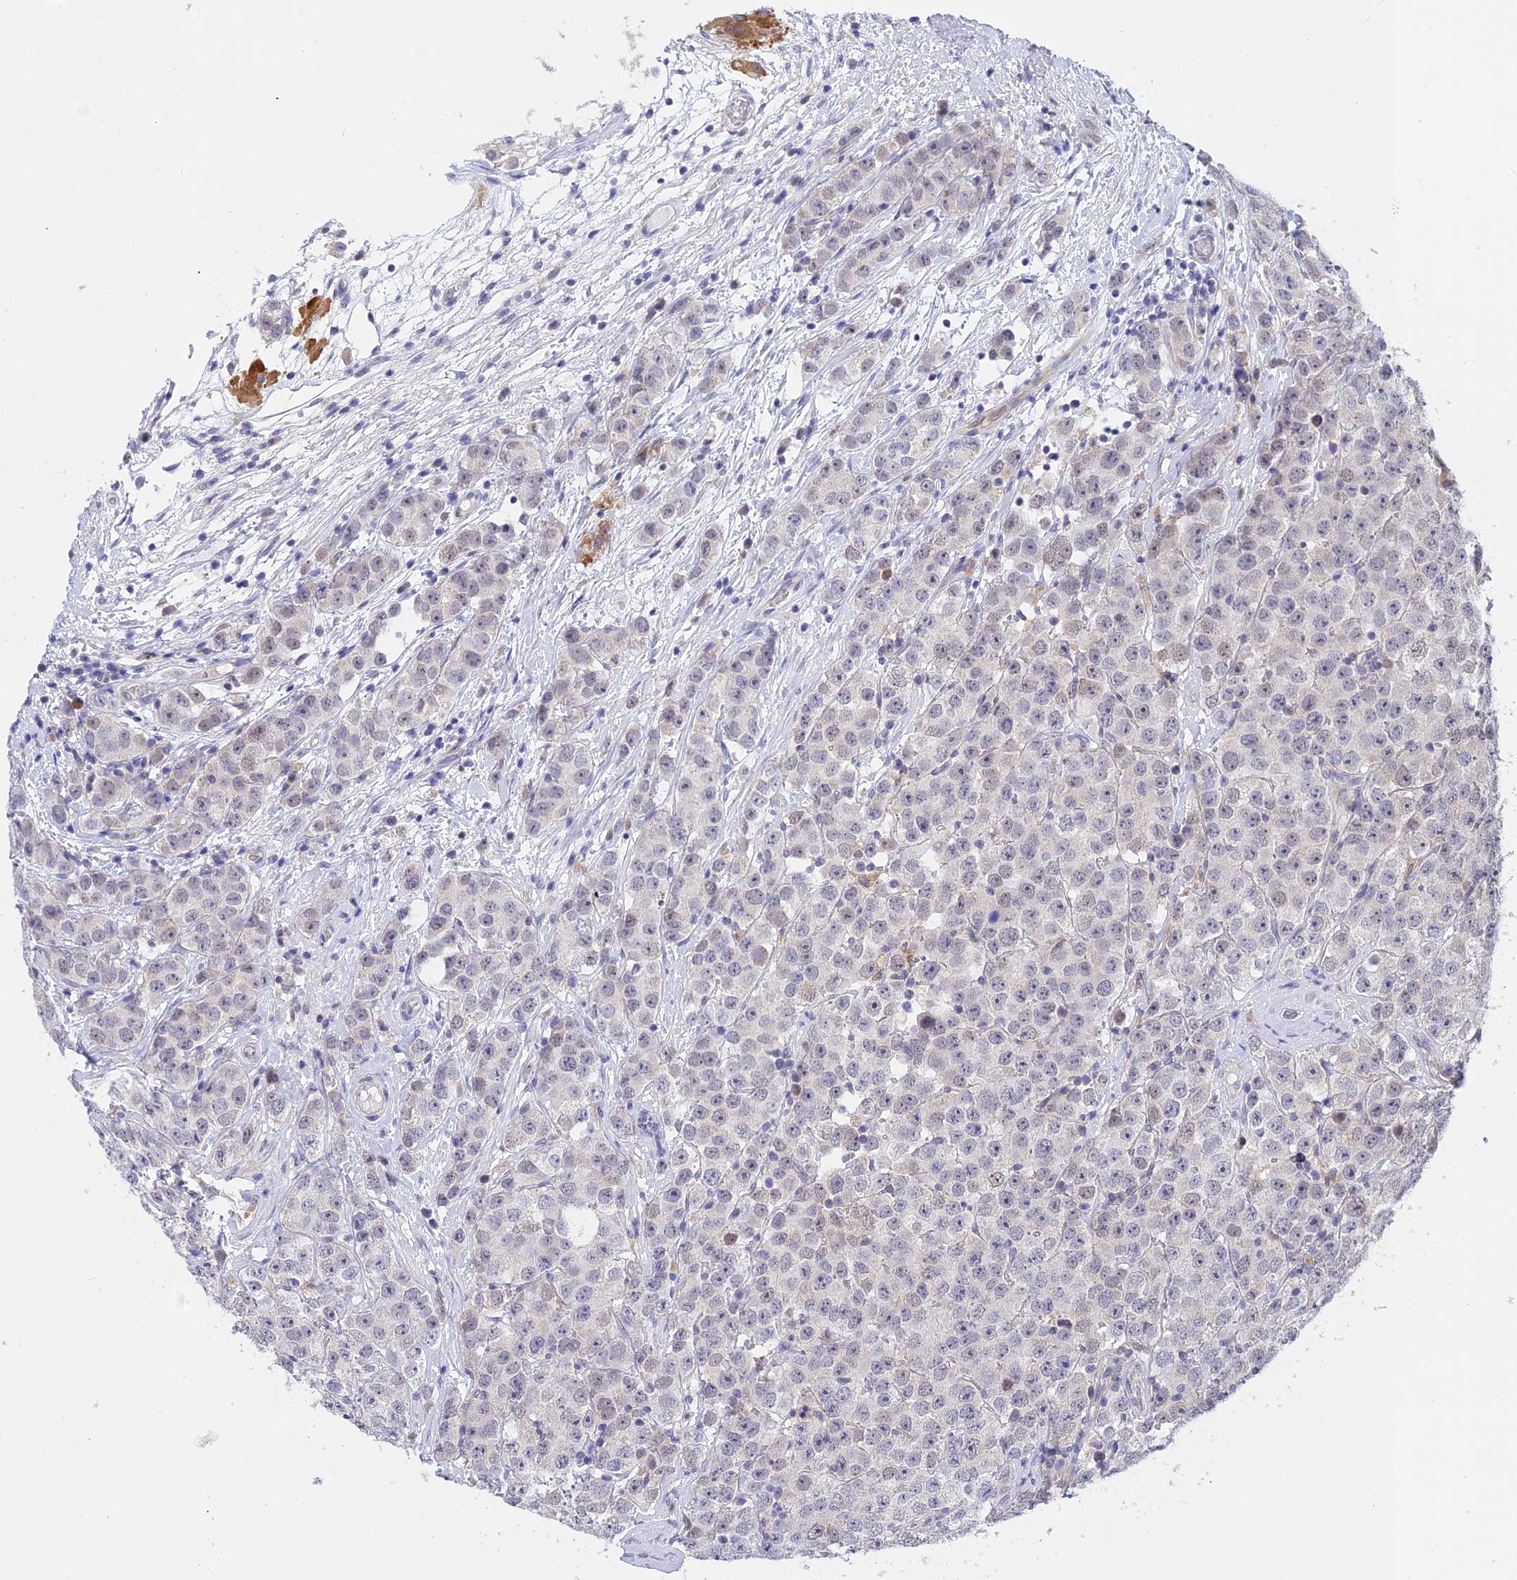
{"staining": {"intensity": "negative", "quantity": "none", "location": "none"}, "tissue": "testis cancer", "cell_type": "Tumor cells", "image_type": "cancer", "snomed": [{"axis": "morphology", "description": "Seminoma, NOS"}, {"axis": "topography", "description": "Testis"}], "caption": "Immunohistochemistry of testis cancer demonstrates no expression in tumor cells.", "gene": "KCTD14", "patient": {"sex": "male", "age": 28}}